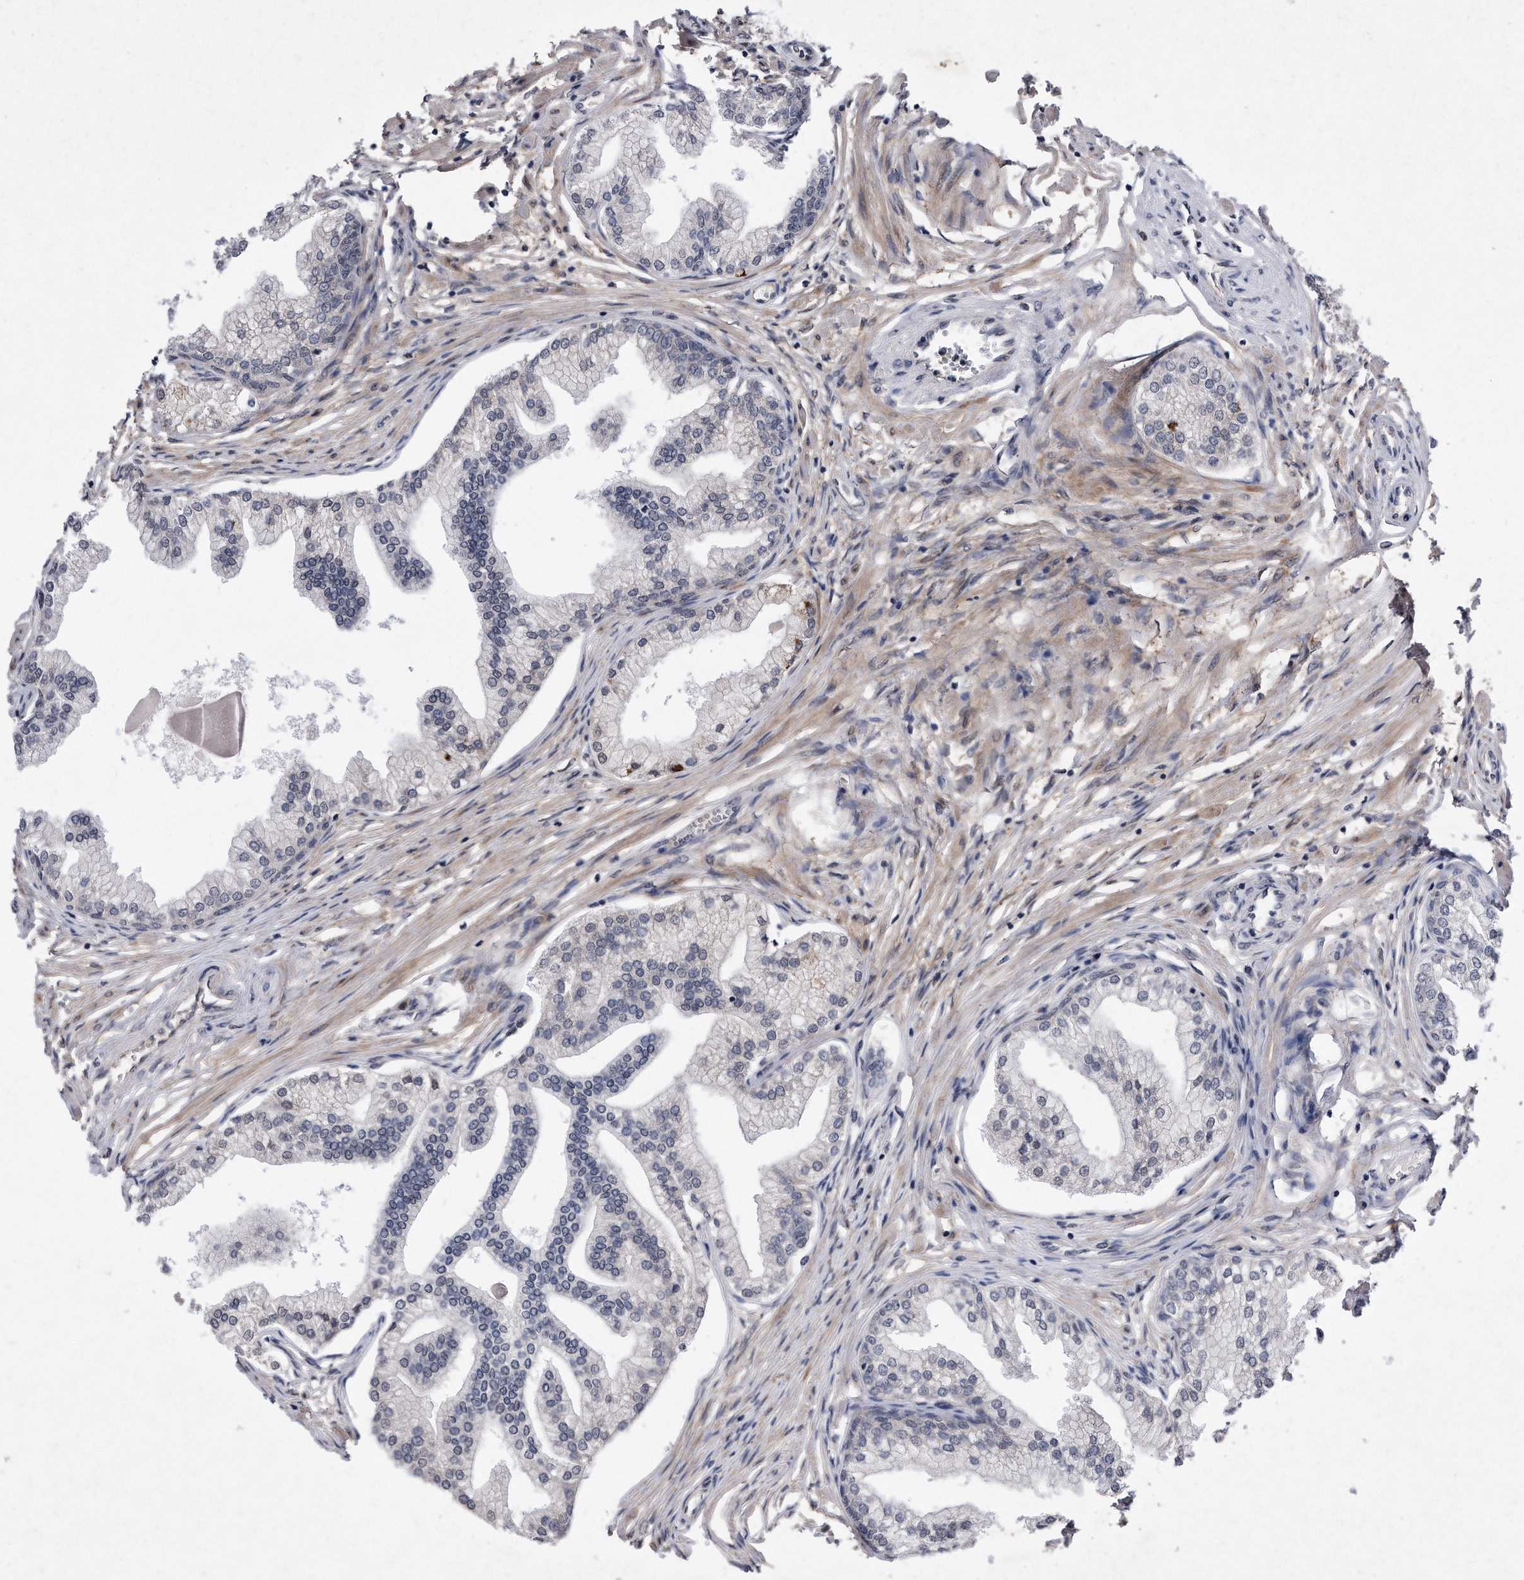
{"staining": {"intensity": "negative", "quantity": "none", "location": "none"}, "tissue": "prostate", "cell_type": "Glandular cells", "image_type": "normal", "snomed": [{"axis": "morphology", "description": "Normal tissue, NOS"}, {"axis": "morphology", "description": "Urothelial carcinoma, Low grade"}, {"axis": "topography", "description": "Urinary bladder"}, {"axis": "topography", "description": "Prostate"}], "caption": "IHC micrograph of benign human prostate stained for a protein (brown), which exhibits no expression in glandular cells.", "gene": "DAB1", "patient": {"sex": "male", "age": 60}}